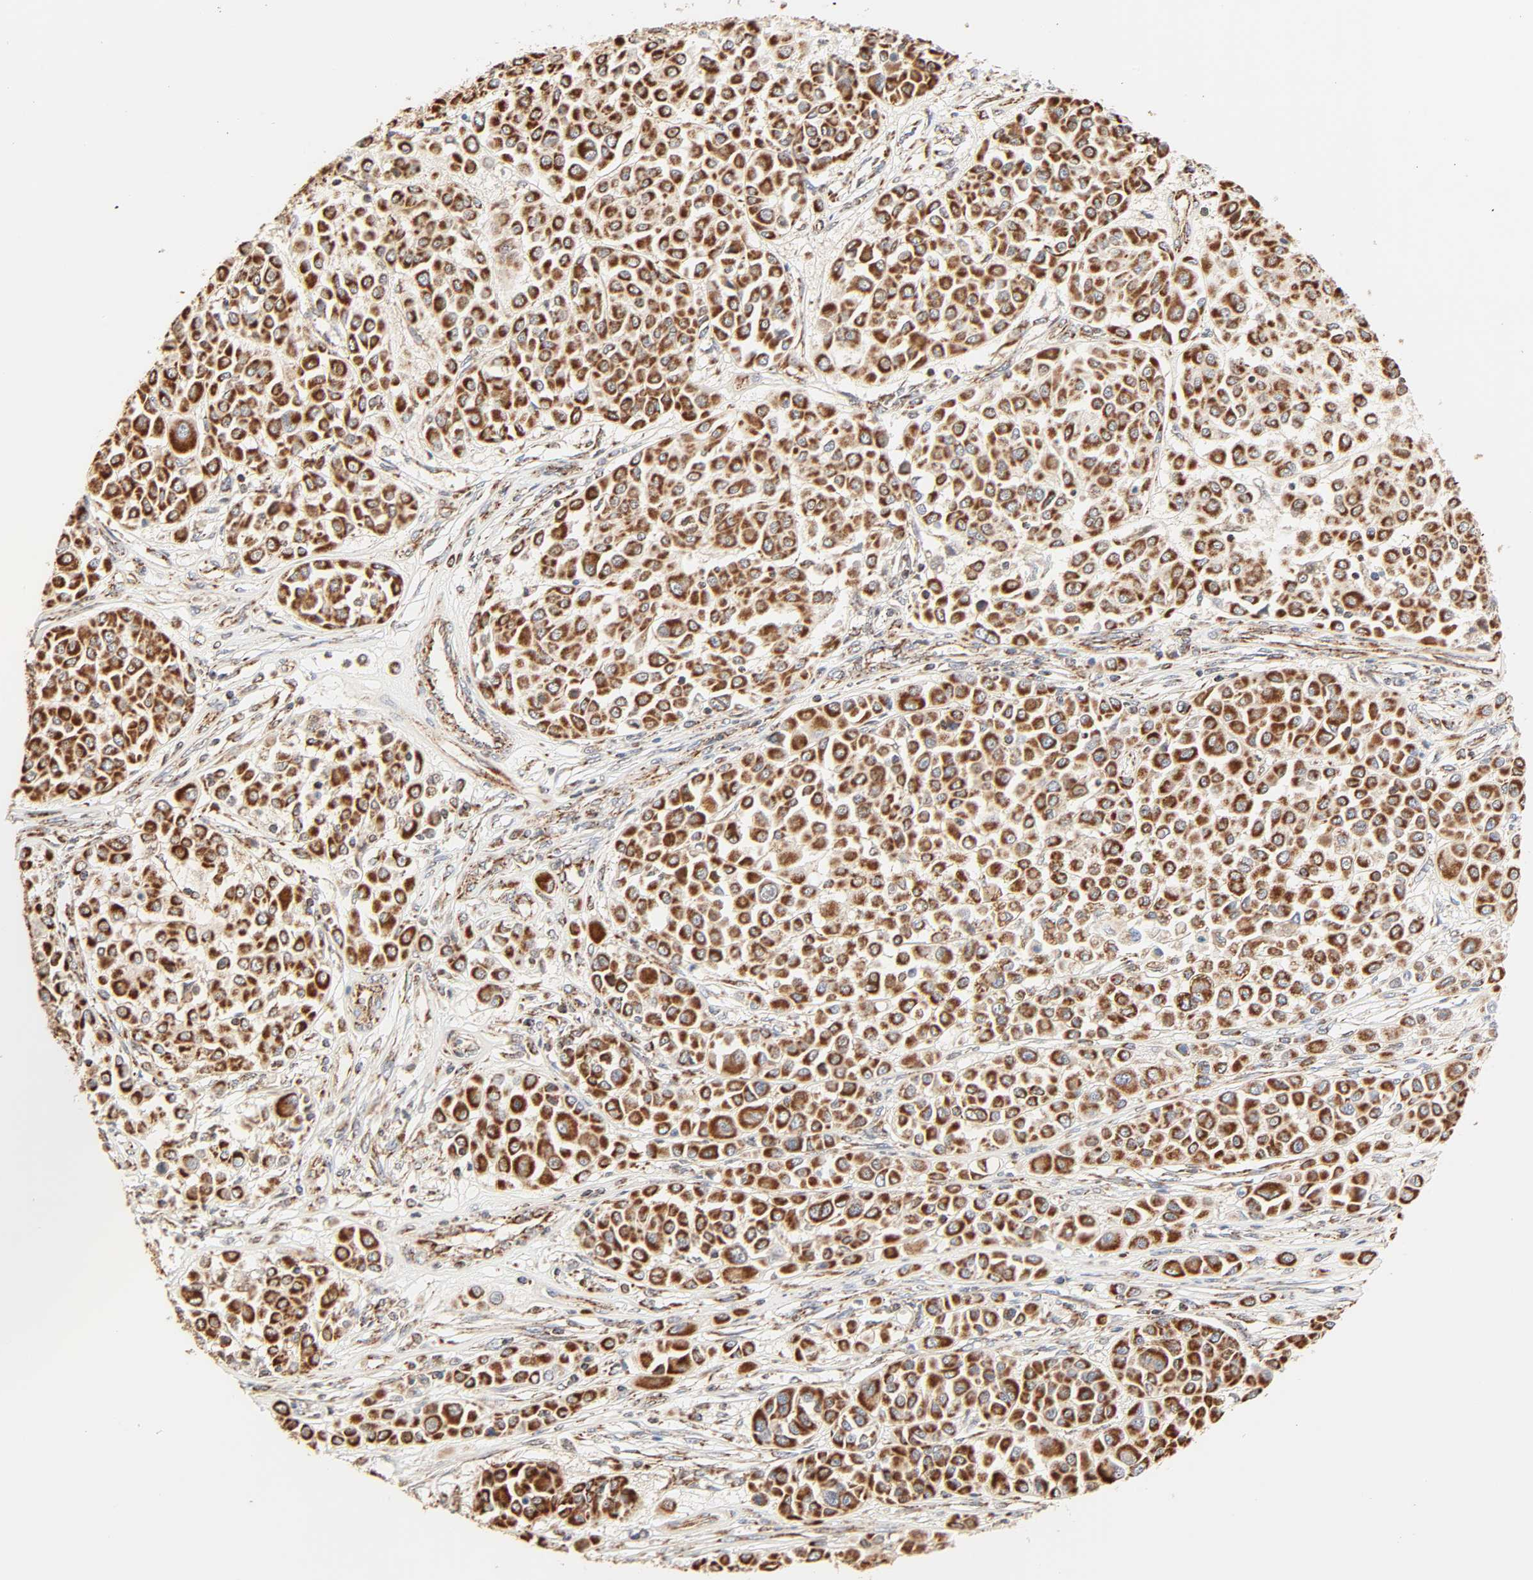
{"staining": {"intensity": "strong", "quantity": ">75%", "location": "cytoplasmic/membranous"}, "tissue": "melanoma", "cell_type": "Tumor cells", "image_type": "cancer", "snomed": [{"axis": "morphology", "description": "Malignant melanoma, Metastatic site"}, {"axis": "topography", "description": "Soft tissue"}], "caption": "Malignant melanoma (metastatic site) stained with a protein marker exhibits strong staining in tumor cells.", "gene": "ZMAT5", "patient": {"sex": "male", "age": 41}}